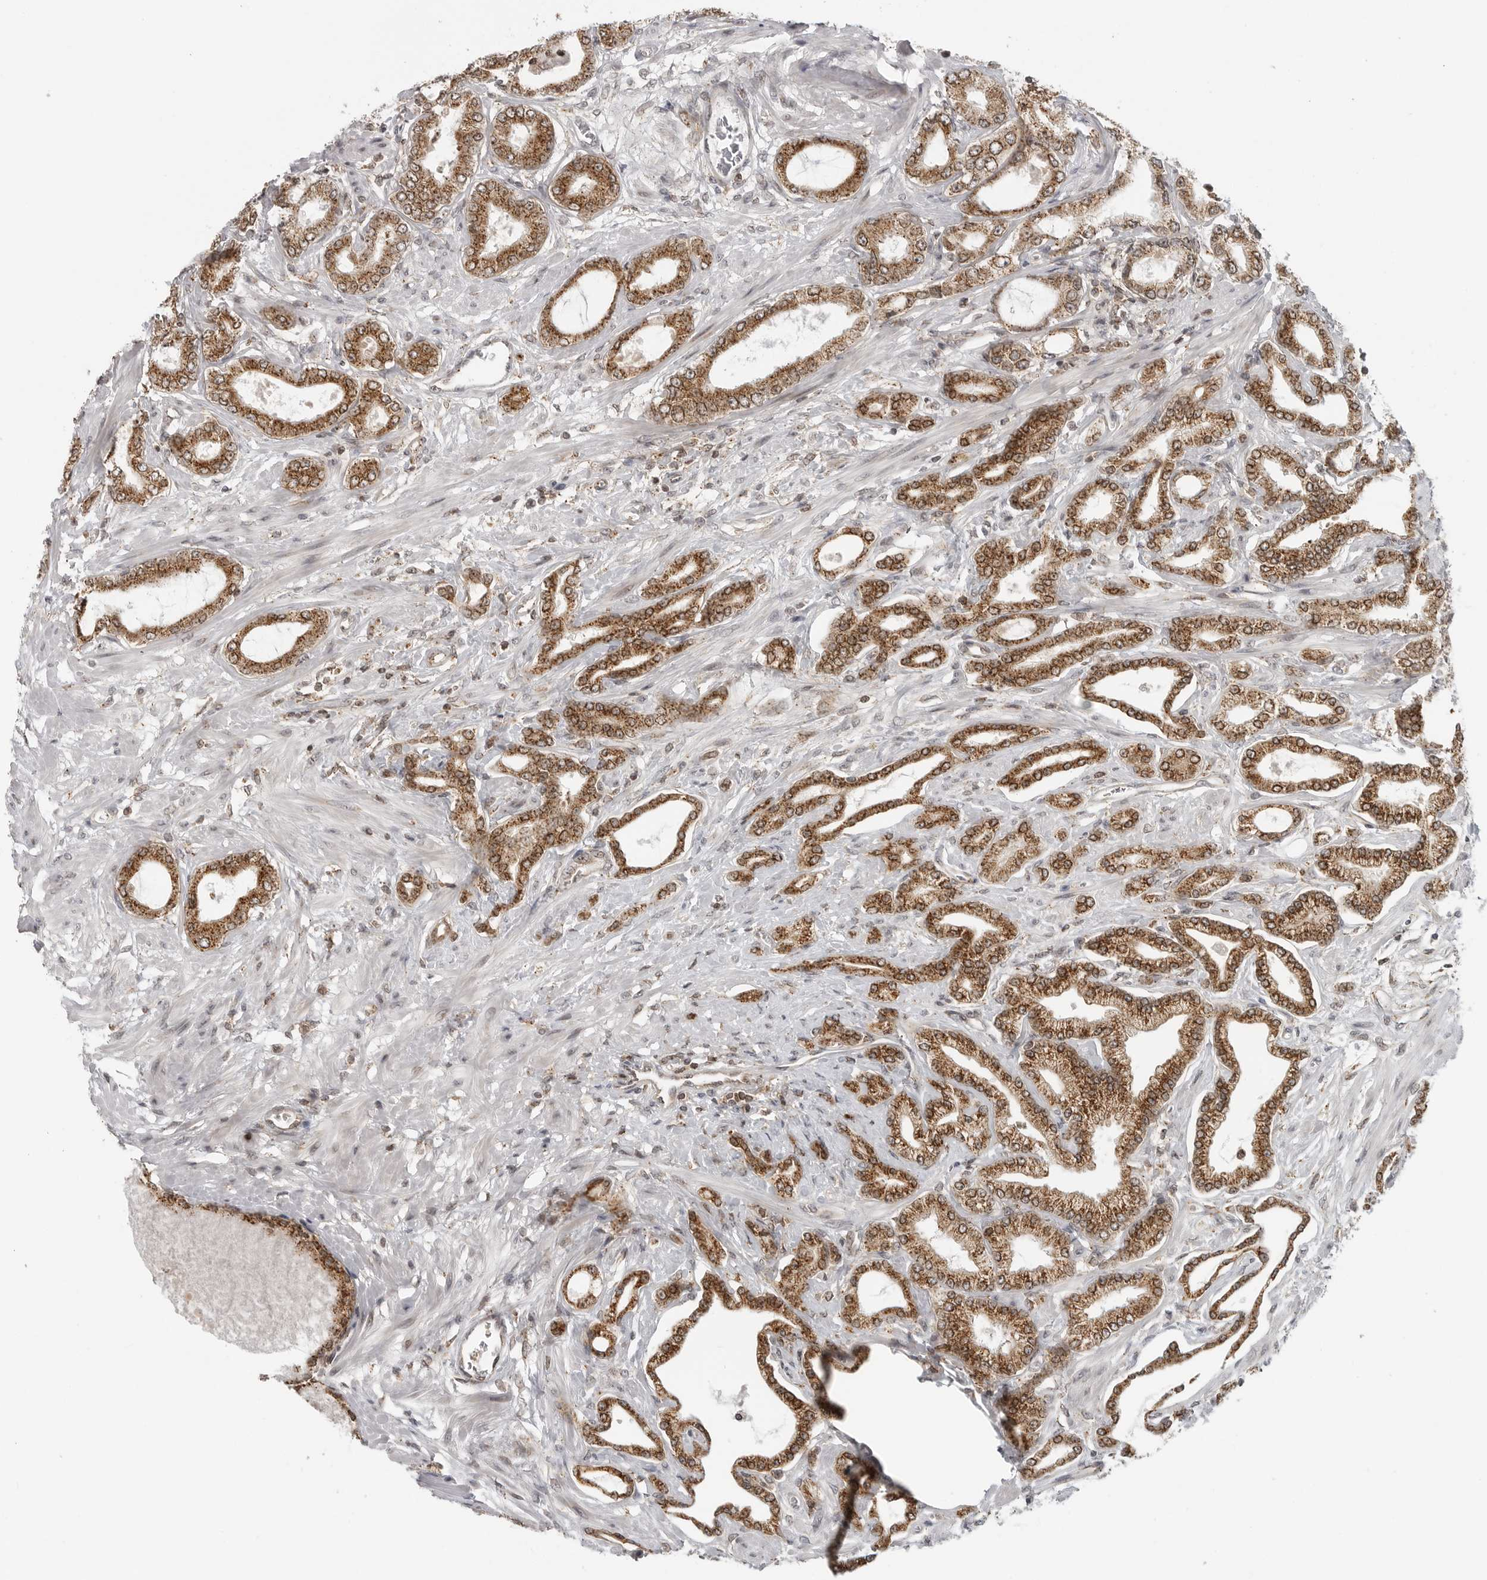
{"staining": {"intensity": "strong", "quantity": ">75%", "location": "cytoplasmic/membranous"}, "tissue": "prostate cancer", "cell_type": "Tumor cells", "image_type": "cancer", "snomed": [{"axis": "morphology", "description": "Adenocarcinoma, Low grade"}, {"axis": "topography", "description": "Prostate"}], "caption": "Immunohistochemical staining of prostate cancer (low-grade adenocarcinoma) exhibits high levels of strong cytoplasmic/membranous expression in about >75% of tumor cells.", "gene": "COPA", "patient": {"sex": "male", "age": 63}}